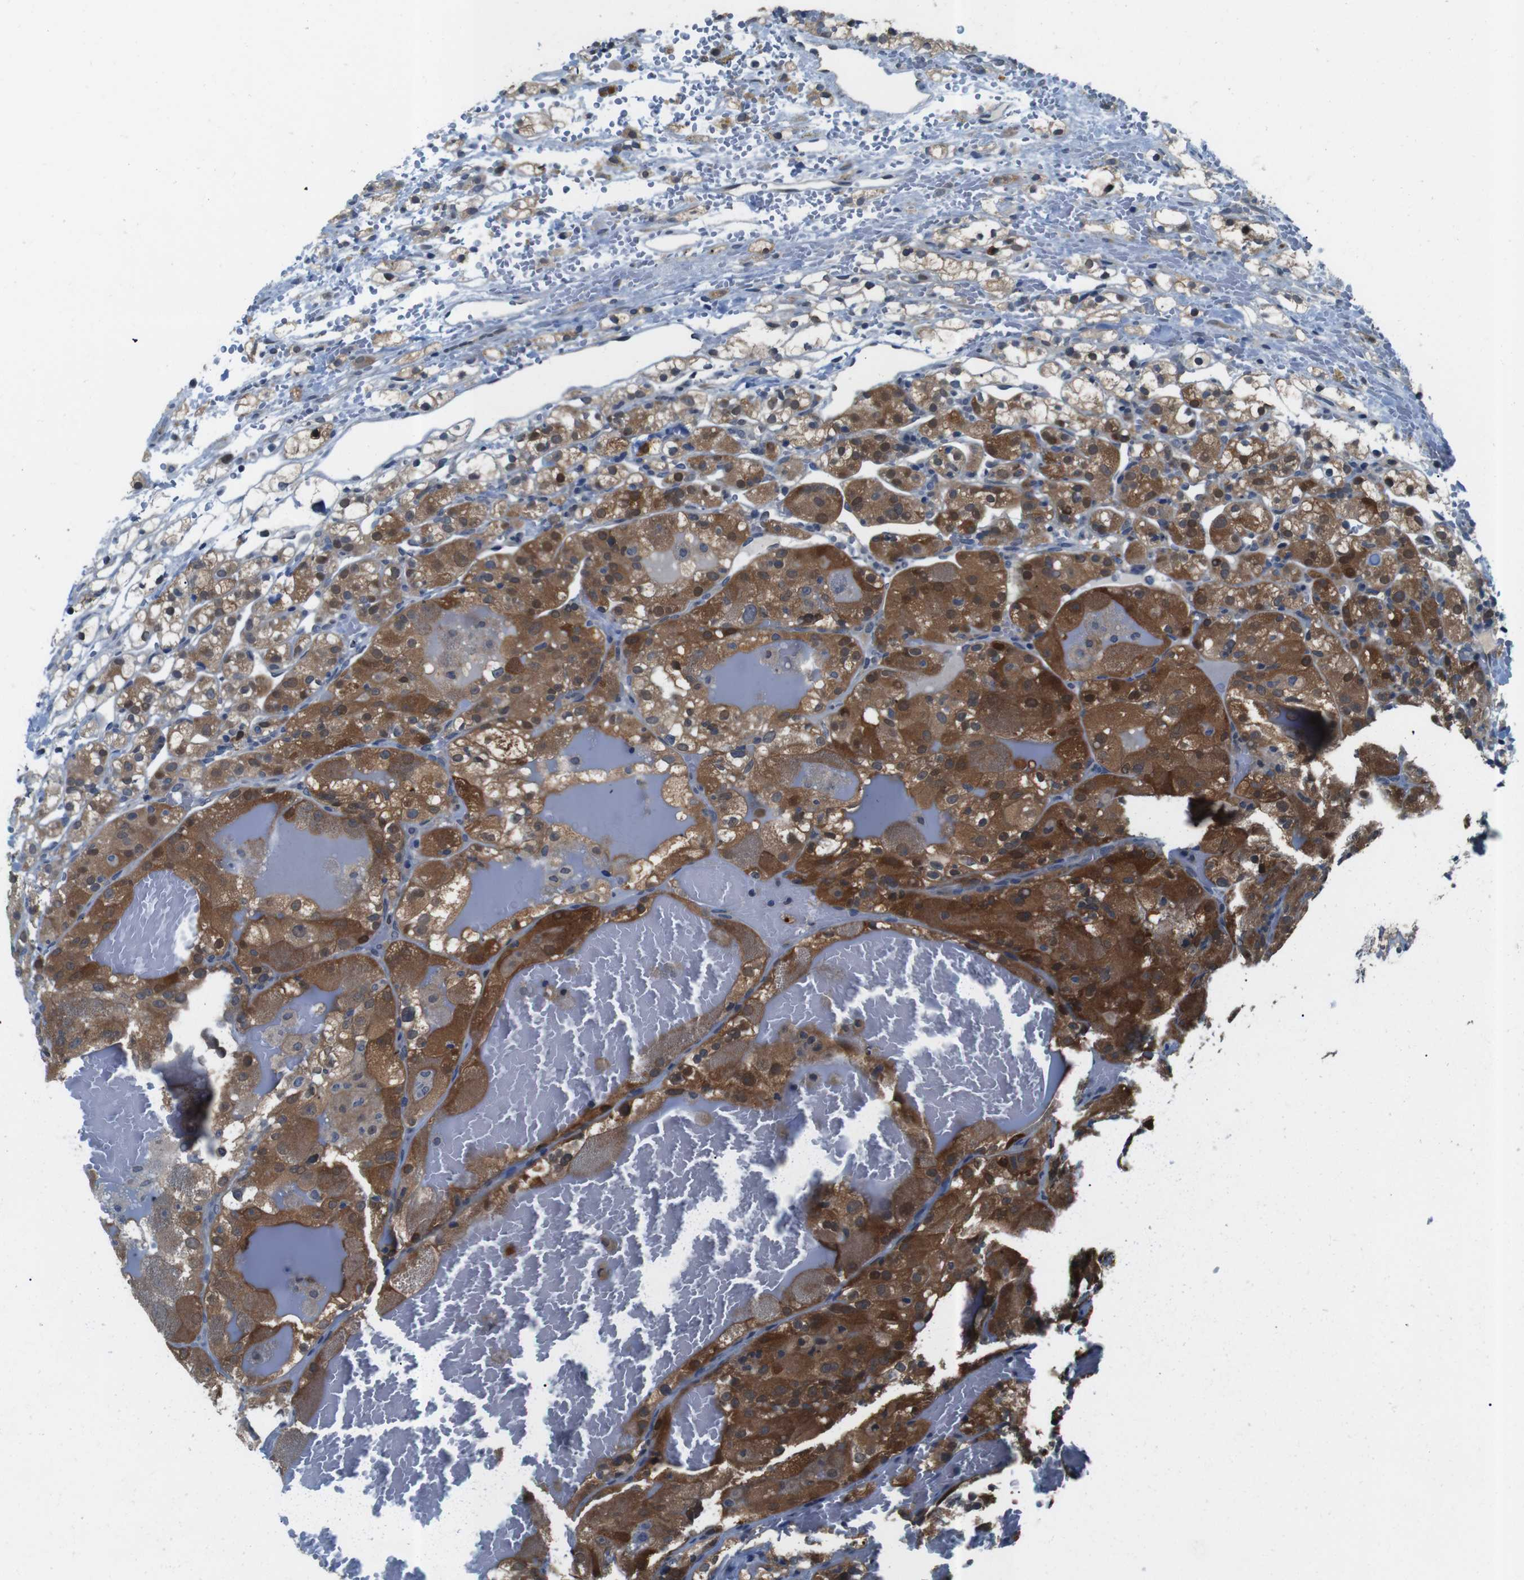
{"staining": {"intensity": "moderate", "quantity": ">75%", "location": "cytoplasmic/membranous,nuclear"}, "tissue": "renal cancer", "cell_type": "Tumor cells", "image_type": "cancer", "snomed": [{"axis": "morphology", "description": "Adenocarcinoma, NOS"}, {"axis": "topography", "description": "Kidney"}], "caption": "Adenocarcinoma (renal) was stained to show a protein in brown. There is medium levels of moderate cytoplasmic/membranous and nuclear positivity in about >75% of tumor cells. (DAB (3,3'-diaminobenzidine) IHC with brightfield microscopy, high magnification).", "gene": "LRP5", "patient": {"sex": "male", "age": 61}}